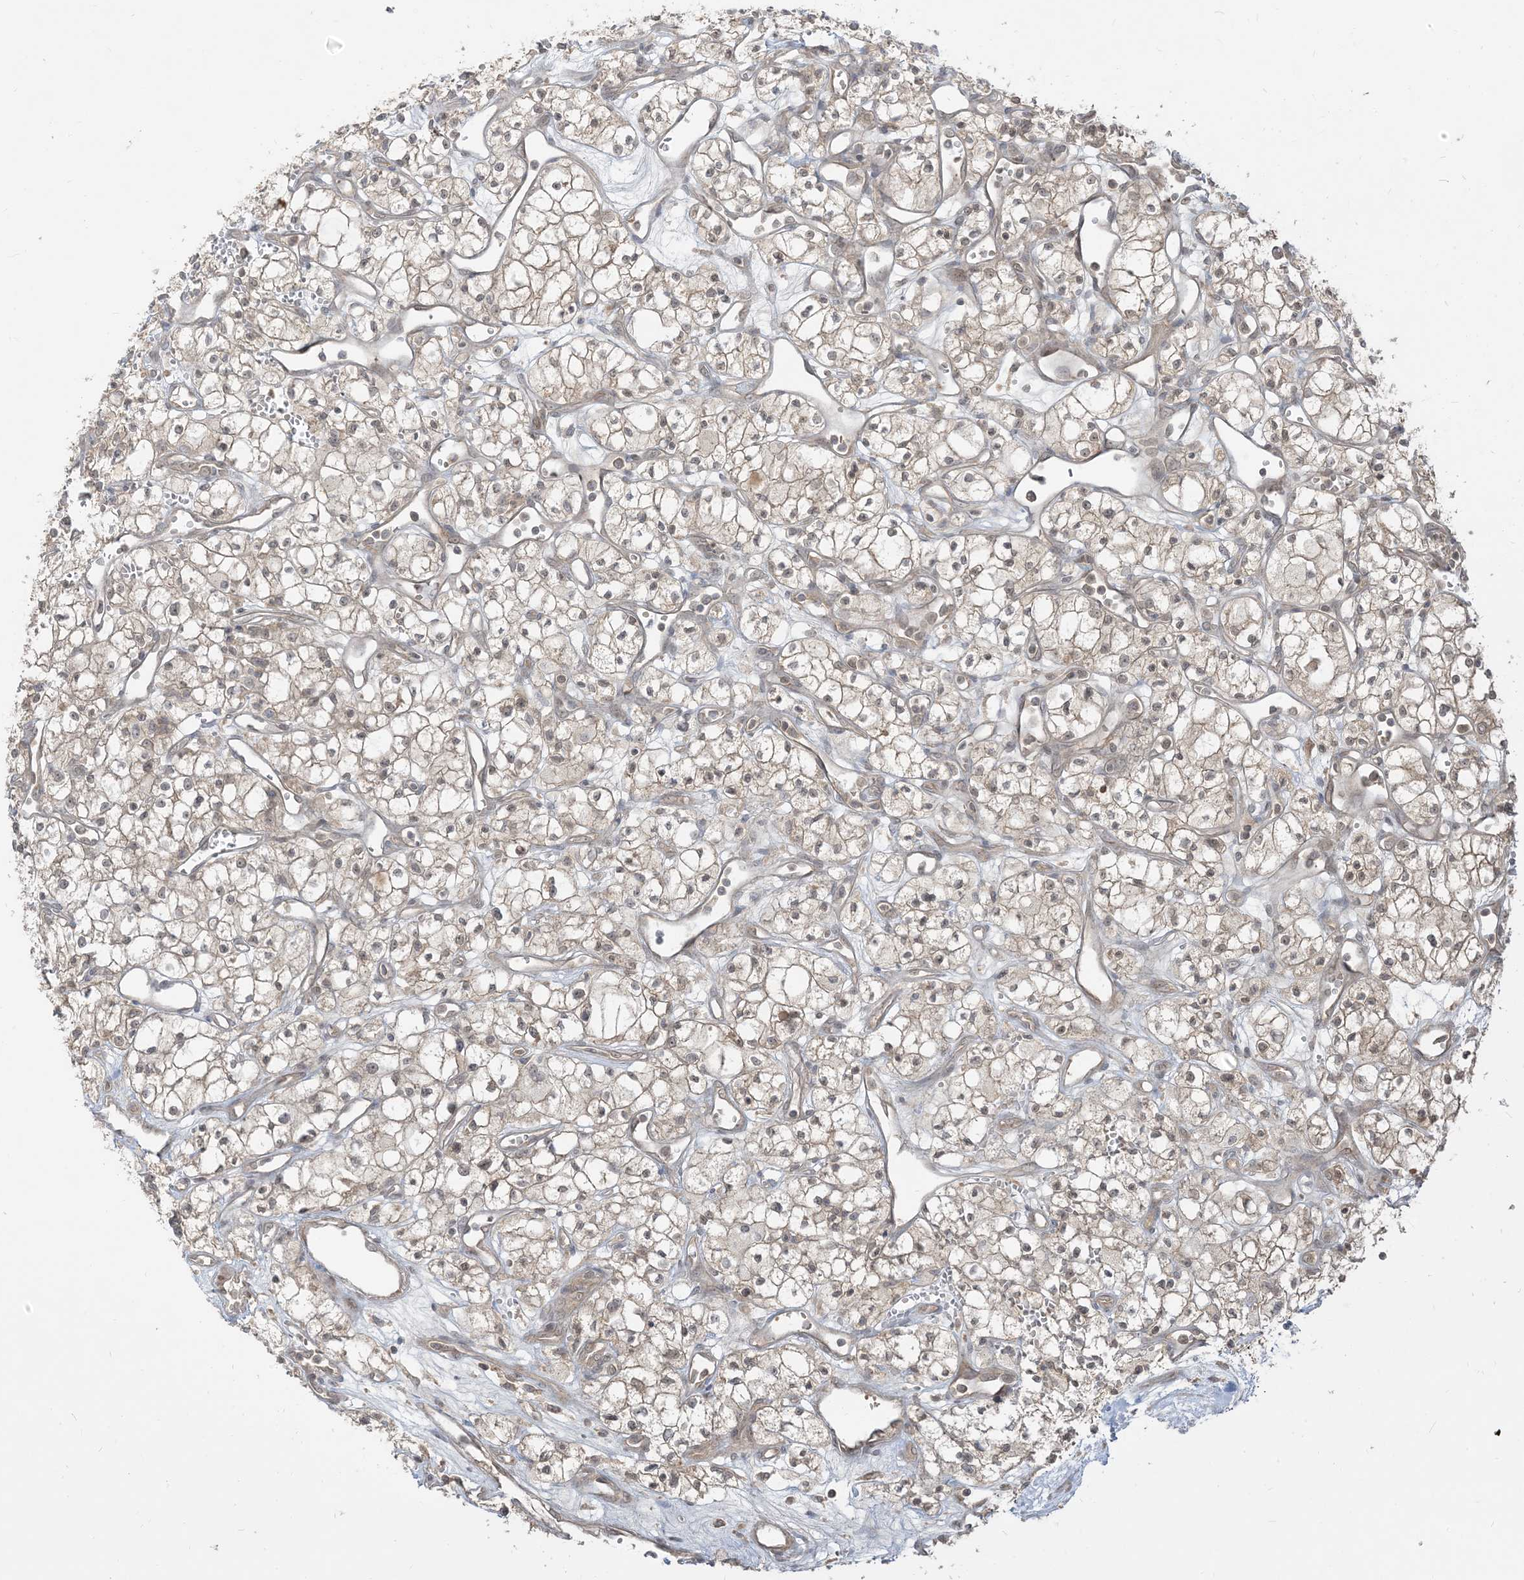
{"staining": {"intensity": "weak", "quantity": "<25%", "location": "cytoplasmic/membranous,nuclear"}, "tissue": "renal cancer", "cell_type": "Tumor cells", "image_type": "cancer", "snomed": [{"axis": "morphology", "description": "Adenocarcinoma, NOS"}, {"axis": "topography", "description": "Kidney"}], "caption": "High magnification brightfield microscopy of adenocarcinoma (renal) stained with DAB (3,3'-diaminobenzidine) (brown) and counterstained with hematoxylin (blue): tumor cells show no significant expression.", "gene": "TBCC", "patient": {"sex": "male", "age": 59}}